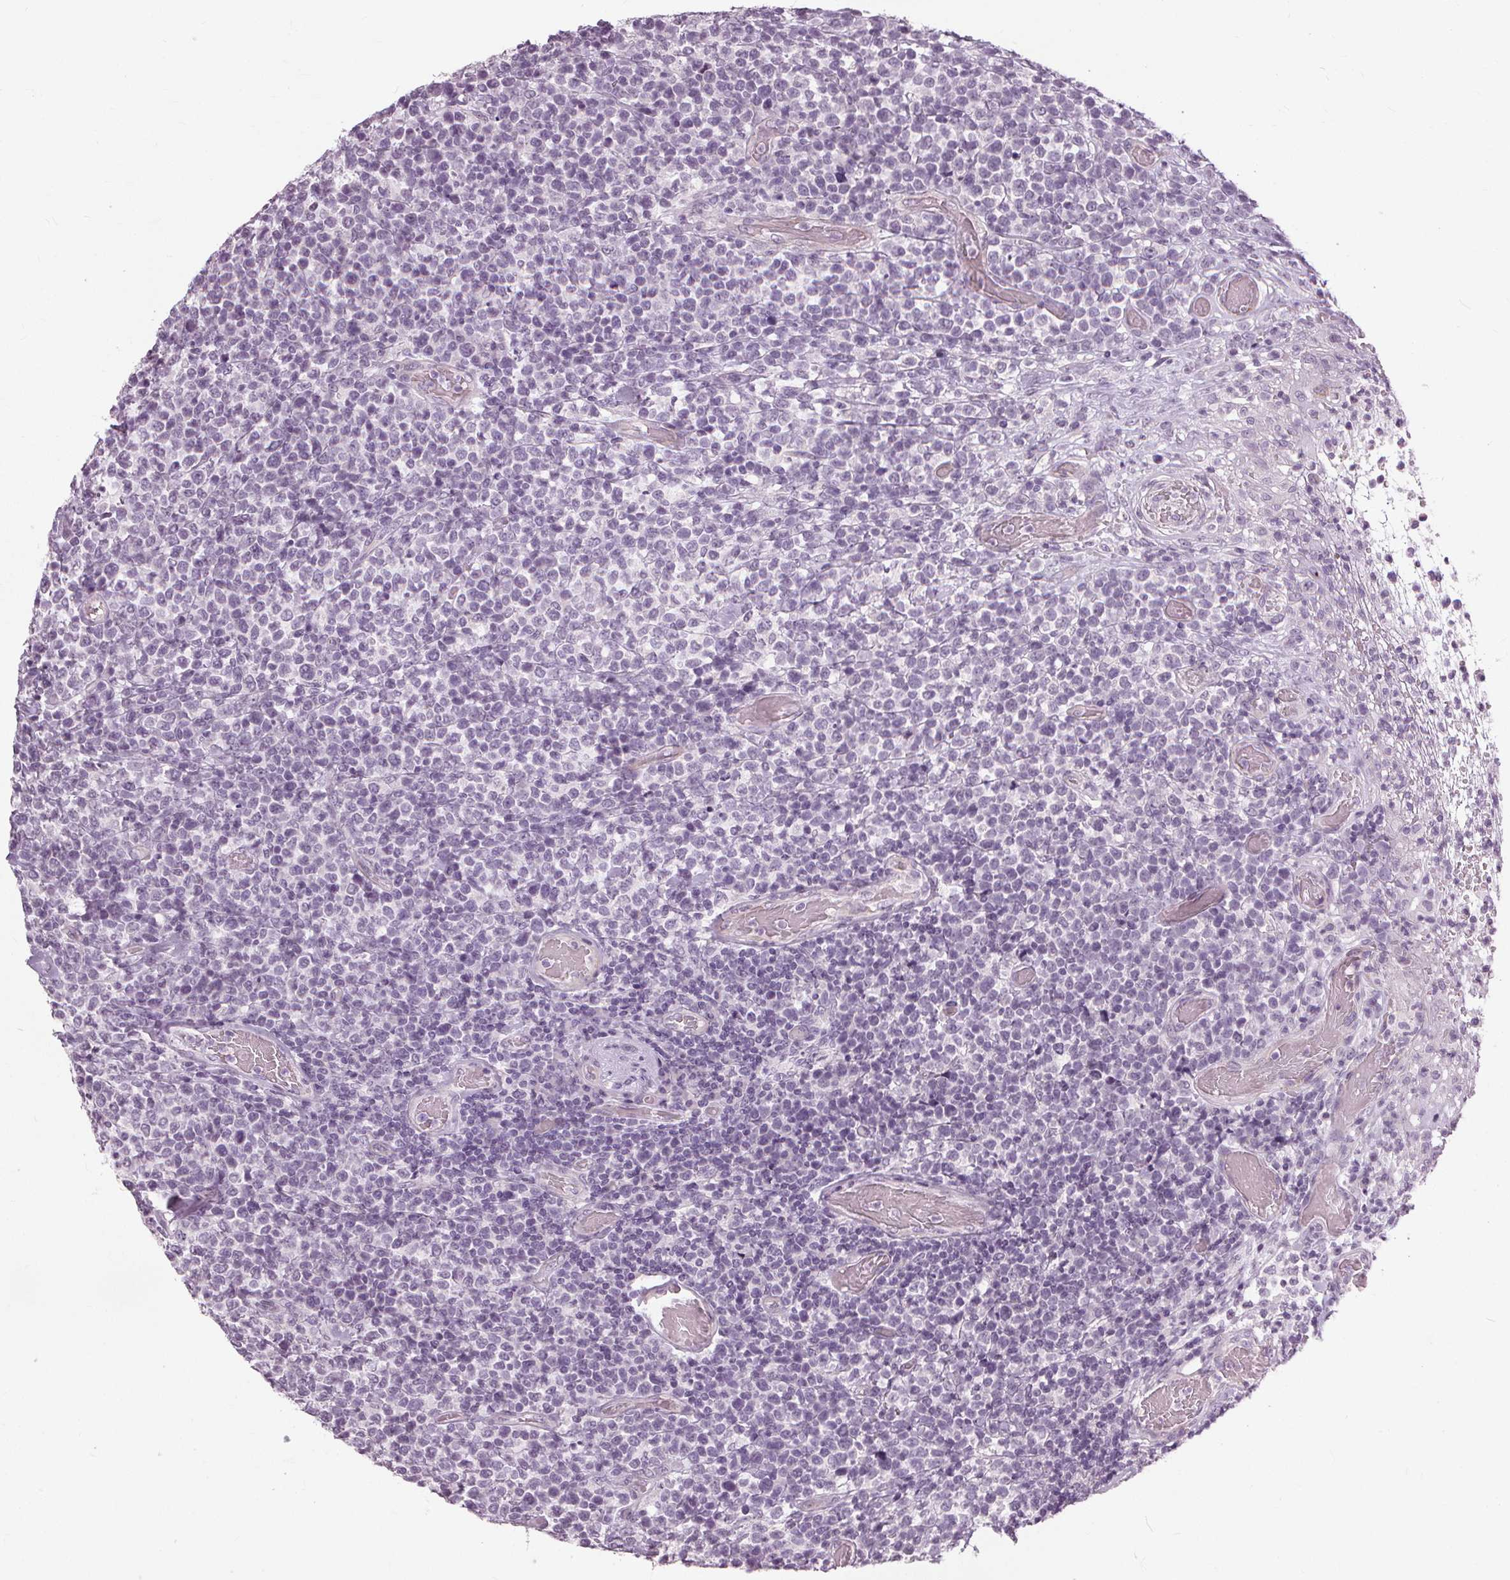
{"staining": {"intensity": "negative", "quantity": "none", "location": "none"}, "tissue": "lymphoma", "cell_type": "Tumor cells", "image_type": "cancer", "snomed": [{"axis": "morphology", "description": "Malignant lymphoma, non-Hodgkin's type, High grade"}, {"axis": "topography", "description": "Soft tissue"}], "caption": "The micrograph displays no staining of tumor cells in malignant lymphoma, non-Hodgkin's type (high-grade). (Stains: DAB immunohistochemistry (IHC) with hematoxylin counter stain, Microscopy: brightfield microscopy at high magnification).", "gene": "SFTPD", "patient": {"sex": "female", "age": 56}}